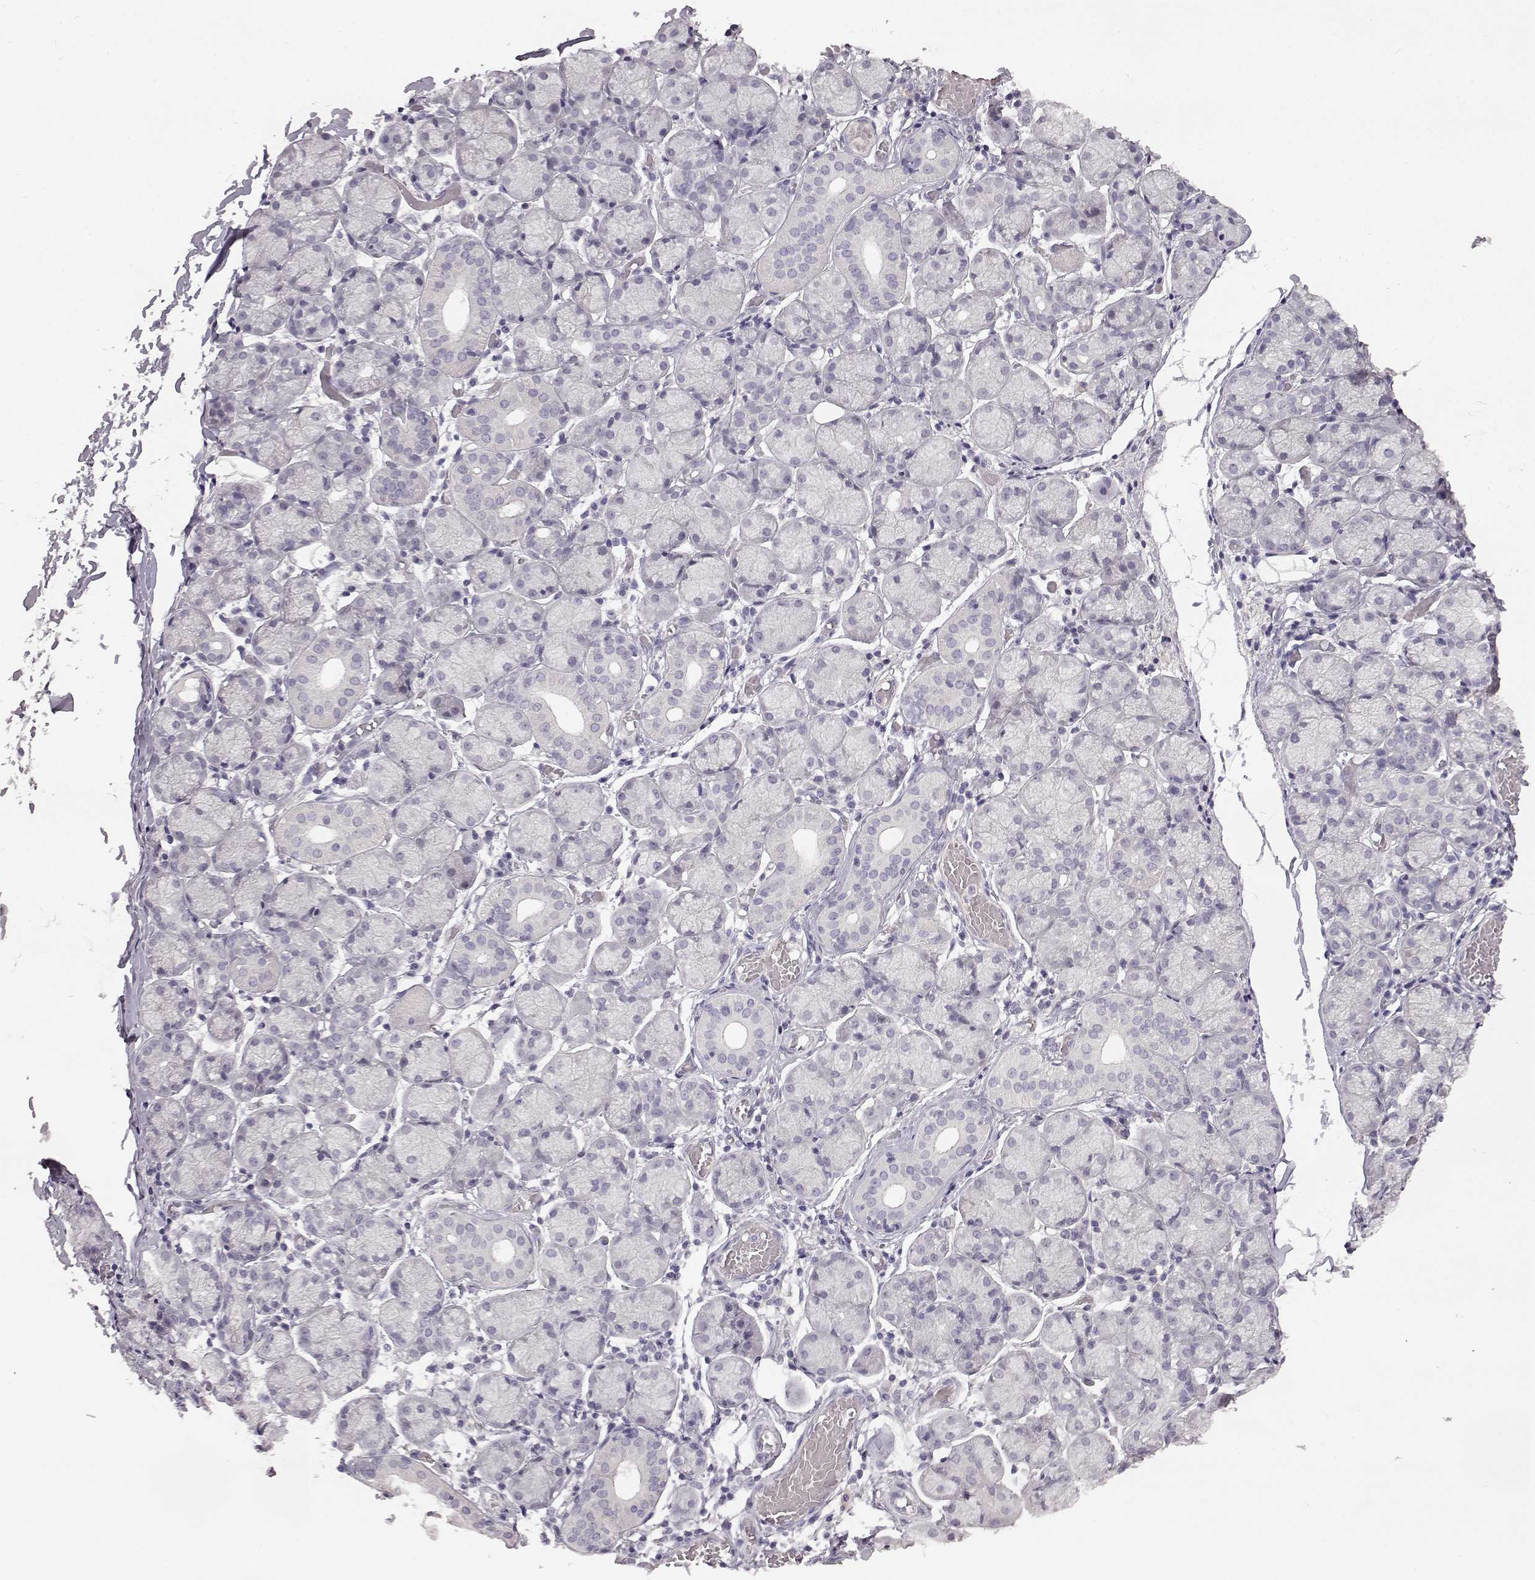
{"staining": {"intensity": "negative", "quantity": "none", "location": "none"}, "tissue": "salivary gland", "cell_type": "Glandular cells", "image_type": "normal", "snomed": [{"axis": "morphology", "description": "Normal tissue, NOS"}, {"axis": "topography", "description": "Salivary gland"}, {"axis": "topography", "description": "Peripheral nerve tissue"}], "caption": "DAB immunohistochemical staining of normal human salivary gland shows no significant expression in glandular cells.", "gene": "SPAG17", "patient": {"sex": "female", "age": 24}}